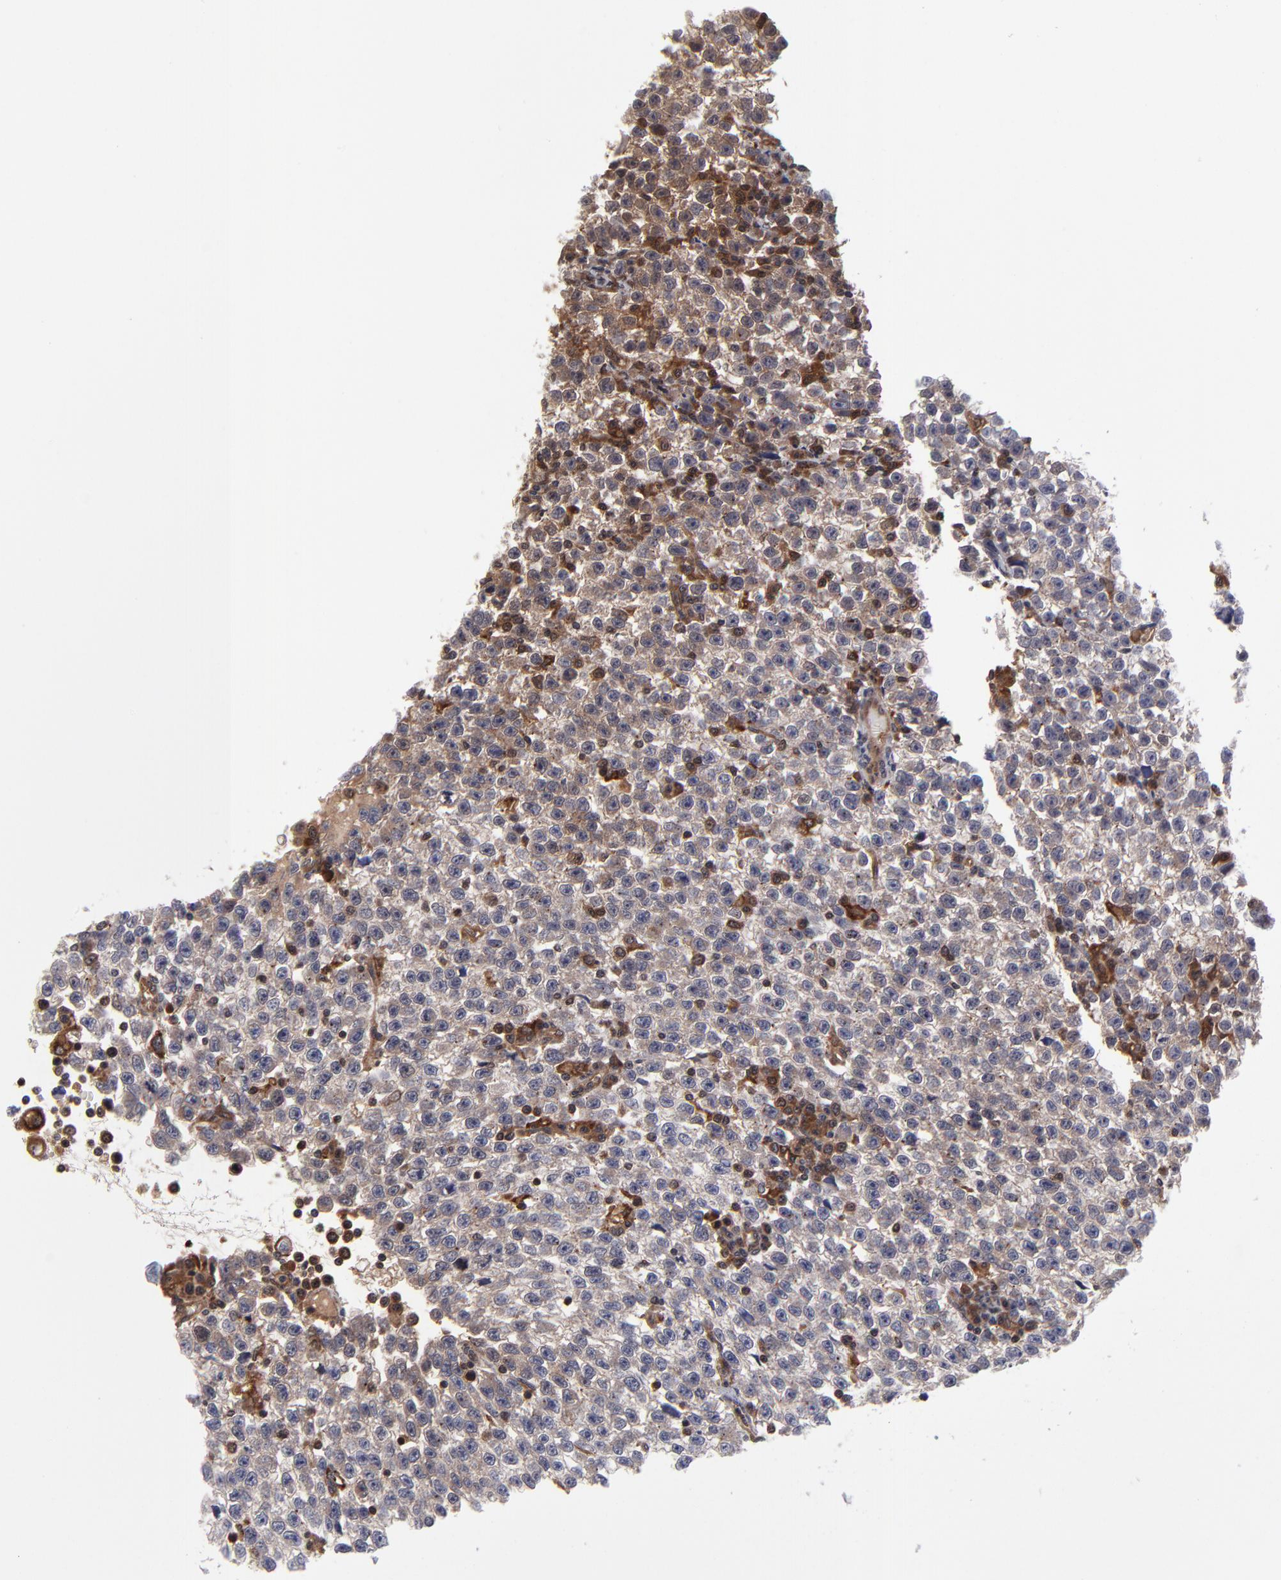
{"staining": {"intensity": "moderate", "quantity": ">75%", "location": "cytoplasmic/membranous"}, "tissue": "testis cancer", "cell_type": "Tumor cells", "image_type": "cancer", "snomed": [{"axis": "morphology", "description": "Seminoma, NOS"}, {"axis": "topography", "description": "Testis"}], "caption": "Immunohistochemistry (IHC) of testis seminoma displays medium levels of moderate cytoplasmic/membranous staining in approximately >75% of tumor cells.", "gene": "UBE2L6", "patient": {"sex": "male", "age": 35}}